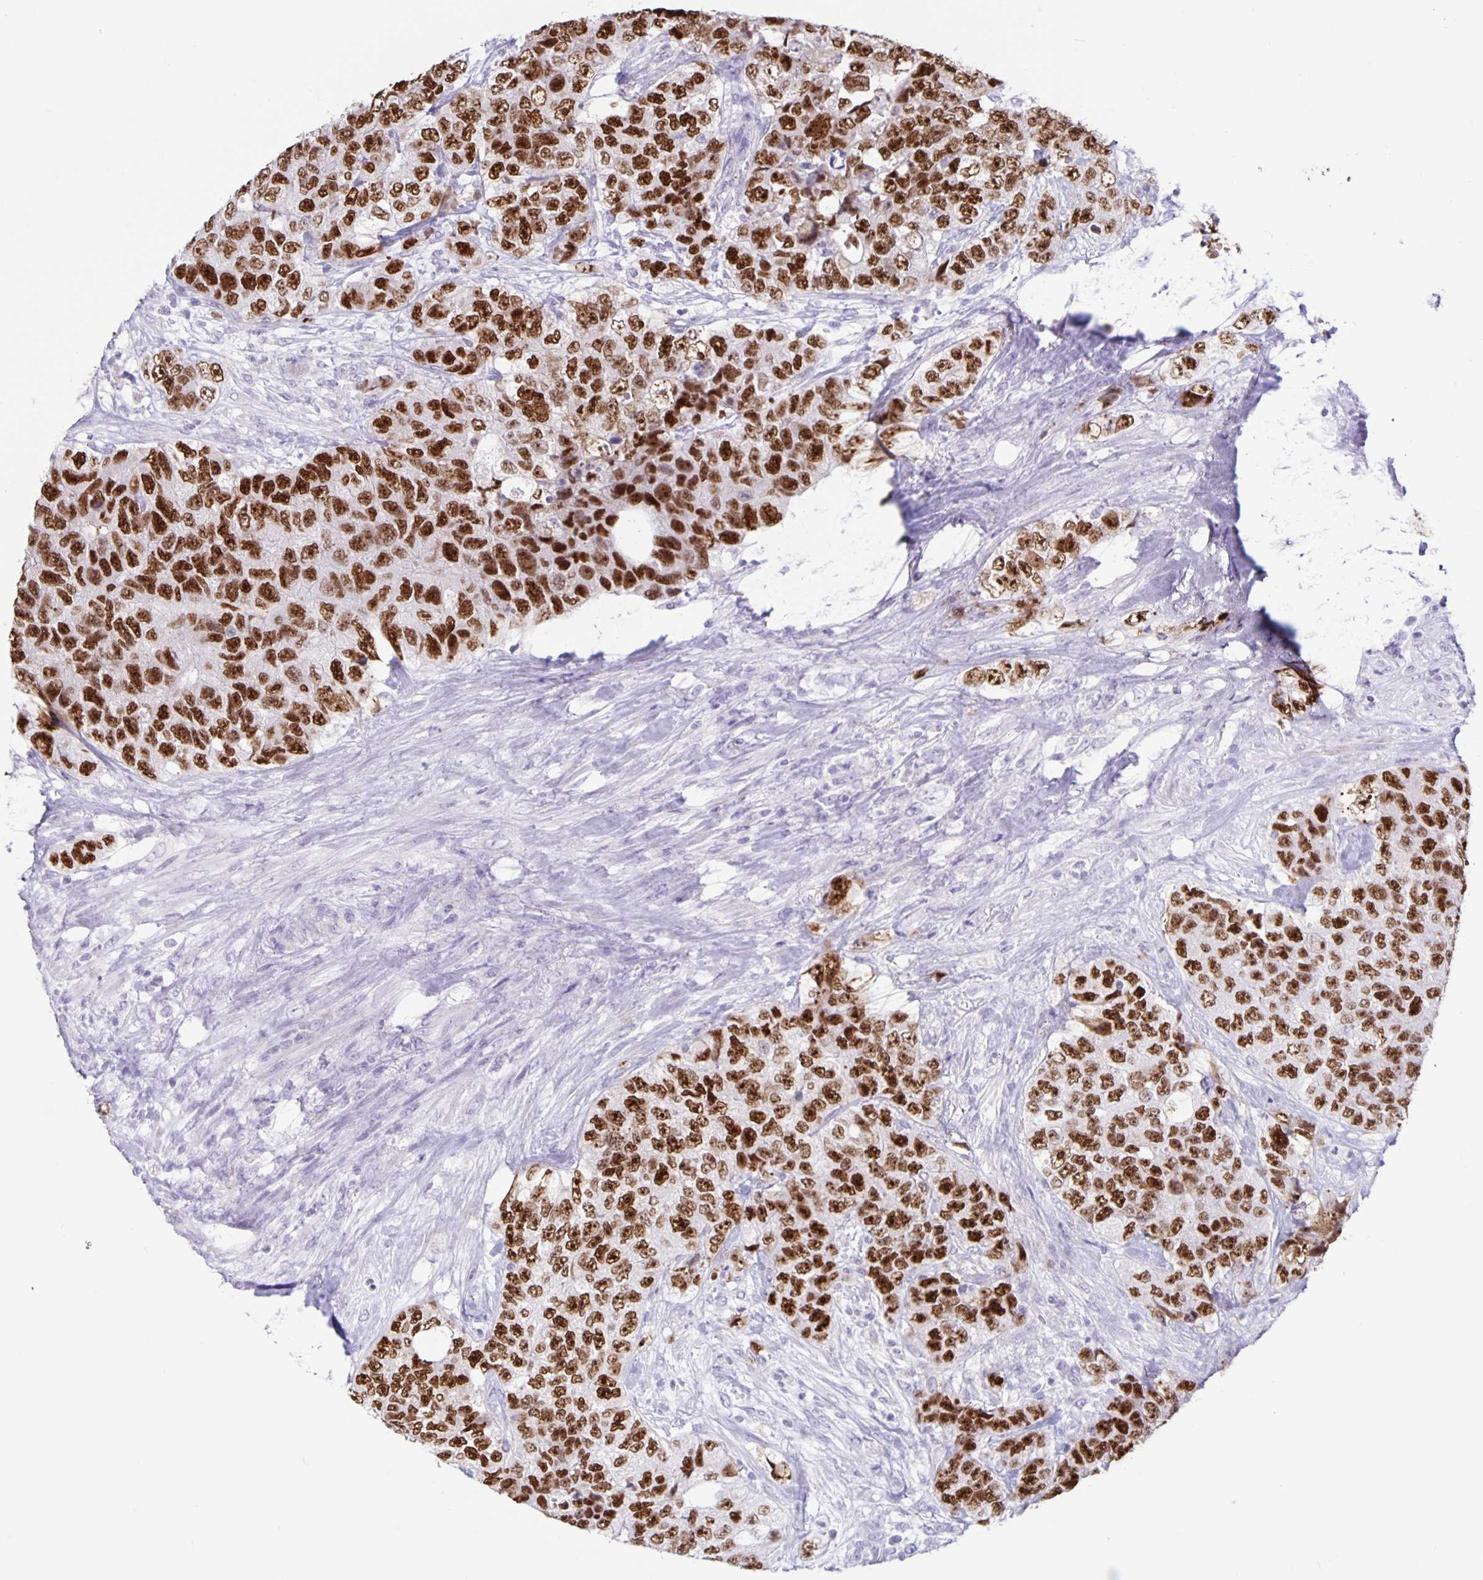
{"staining": {"intensity": "strong", "quantity": ">75%", "location": "nuclear"}, "tissue": "urothelial cancer", "cell_type": "Tumor cells", "image_type": "cancer", "snomed": [{"axis": "morphology", "description": "Urothelial carcinoma, High grade"}, {"axis": "topography", "description": "Urinary bladder"}], "caption": "This micrograph reveals immunohistochemistry staining of human urothelial cancer, with high strong nuclear staining in approximately >75% of tumor cells.", "gene": "CT45A5", "patient": {"sex": "female", "age": 78}}